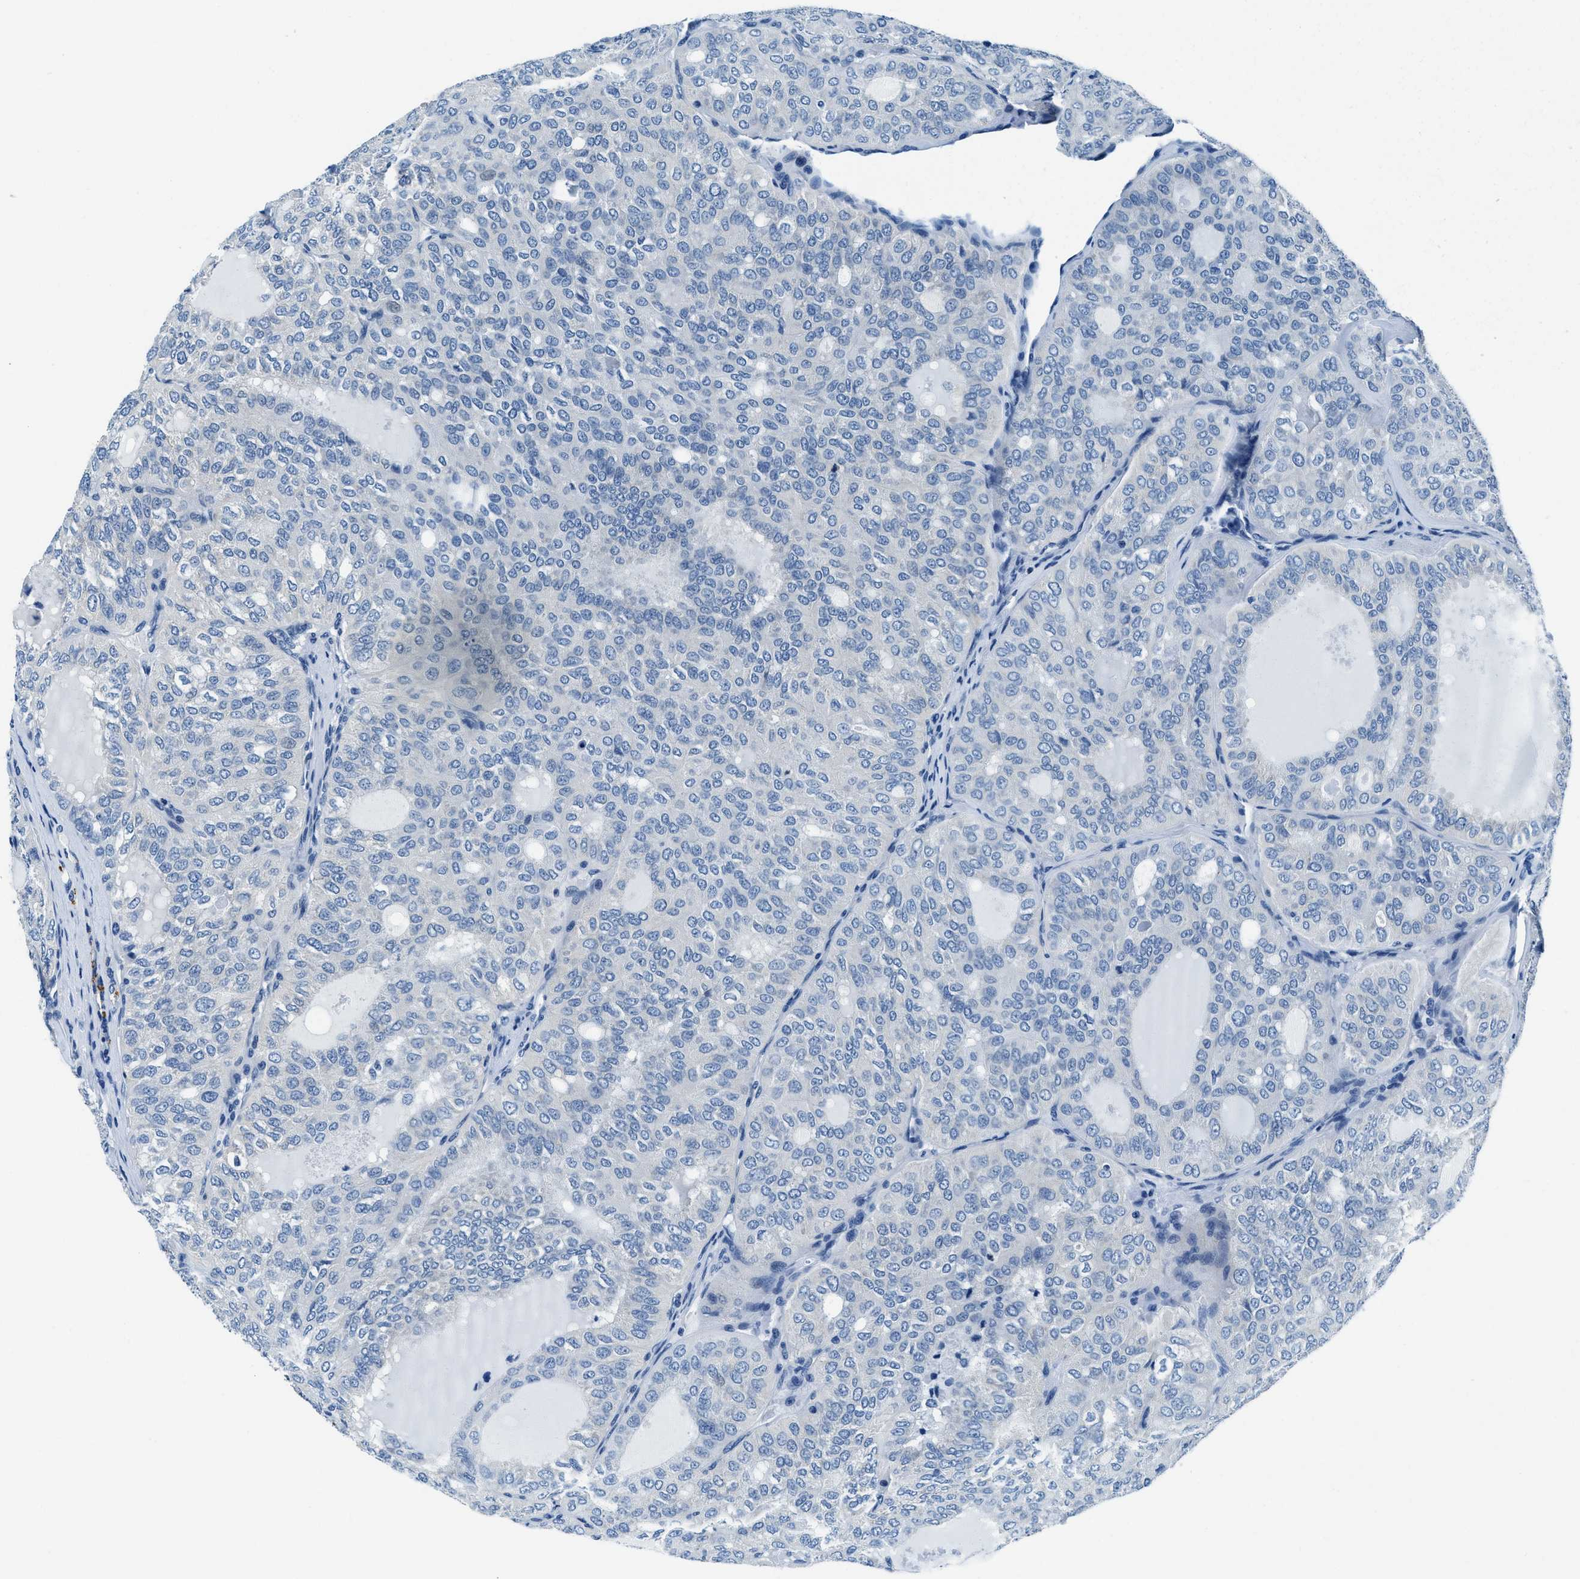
{"staining": {"intensity": "negative", "quantity": "none", "location": "none"}, "tissue": "thyroid cancer", "cell_type": "Tumor cells", "image_type": "cancer", "snomed": [{"axis": "morphology", "description": "Follicular adenoma carcinoma, NOS"}, {"axis": "topography", "description": "Thyroid gland"}], "caption": "There is no significant staining in tumor cells of follicular adenoma carcinoma (thyroid). The staining was performed using DAB to visualize the protein expression in brown, while the nuclei were stained in blue with hematoxylin (Magnification: 20x).", "gene": "UBAC2", "patient": {"sex": "male", "age": 75}}